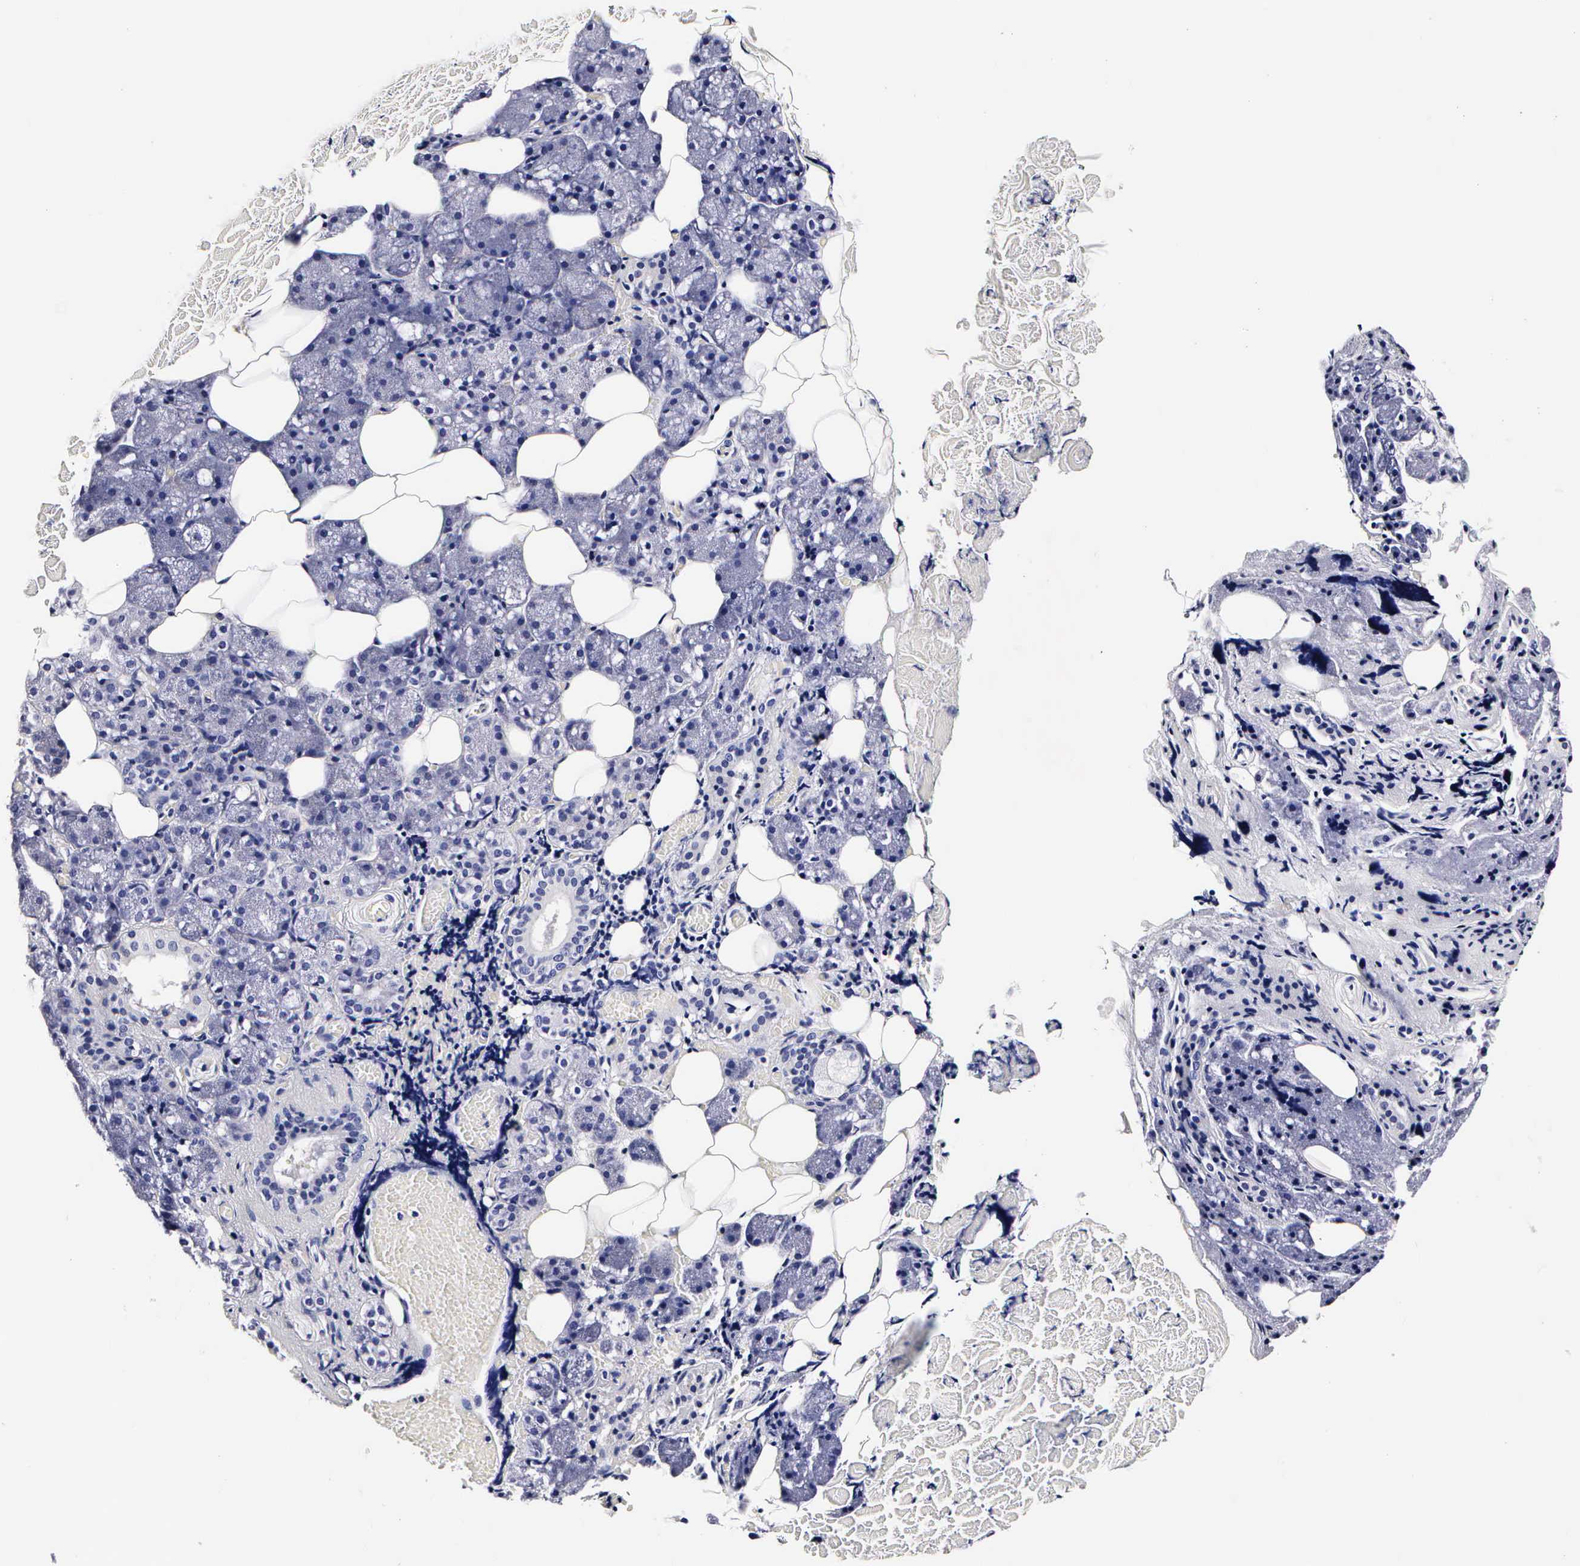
{"staining": {"intensity": "weak", "quantity": "<25%", "location": "cytoplasmic/membranous"}, "tissue": "salivary gland", "cell_type": "Glandular cells", "image_type": "normal", "snomed": [{"axis": "morphology", "description": "Normal tissue, NOS"}, {"axis": "topography", "description": "Salivary gland"}], "caption": "This histopathology image is of benign salivary gland stained with immunohistochemistry to label a protein in brown with the nuclei are counter-stained blue. There is no expression in glandular cells.", "gene": "RNASE6", "patient": {"sex": "female", "age": 55}}